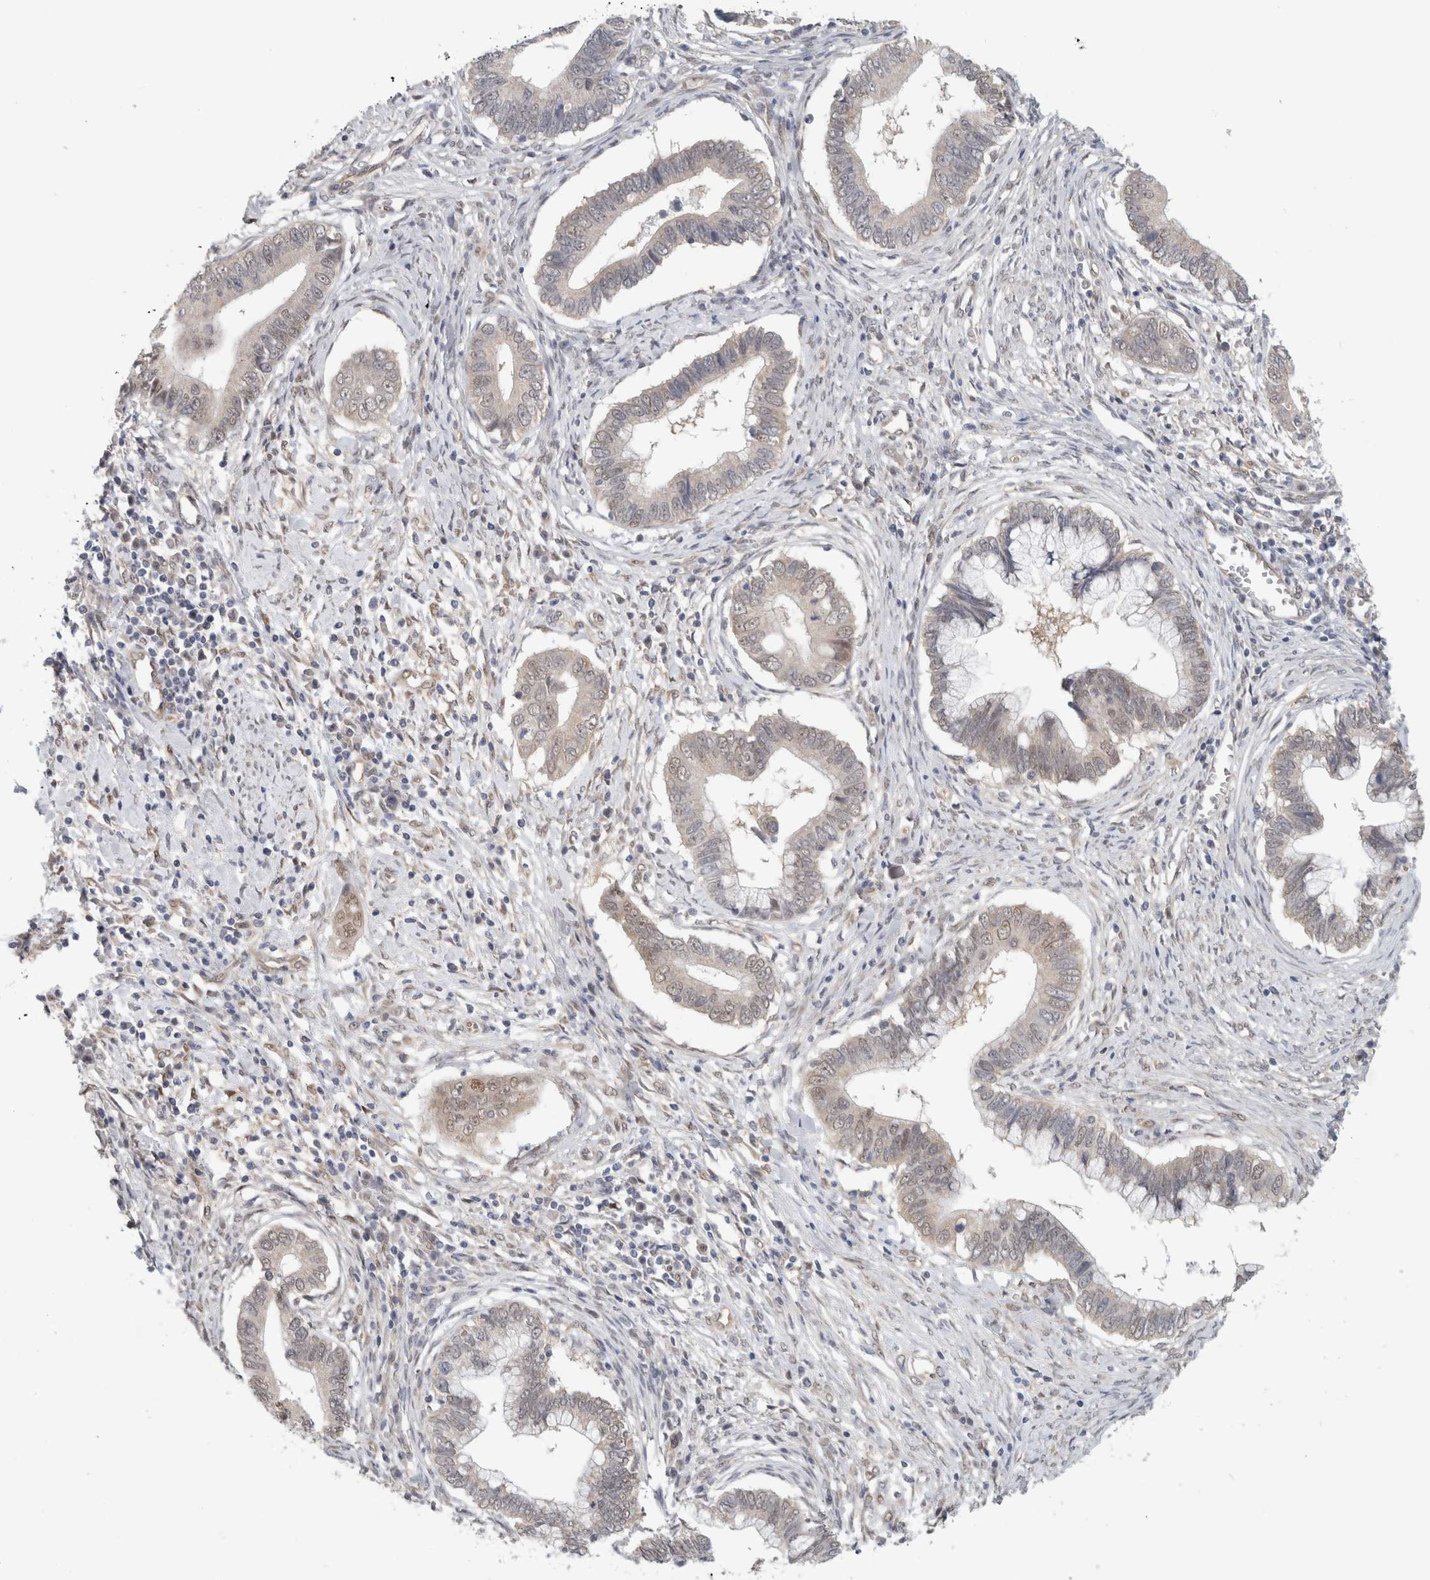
{"staining": {"intensity": "weak", "quantity": "25%-75%", "location": "nuclear"}, "tissue": "cervical cancer", "cell_type": "Tumor cells", "image_type": "cancer", "snomed": [{"axis": "morphology", "description": "Adenocarcinoma, NOS"}, {"axis": "topography", "description": "Cervix"}], "caption": "Immunohistochemistry (IHC) (DAB) staining of human cervical adenocarcinoma shows weak nuclear protein staining in about 25%-75% of tumor cells.", "gene": "EIF4G3", "patient": {"sex": "female", "age": 44}}